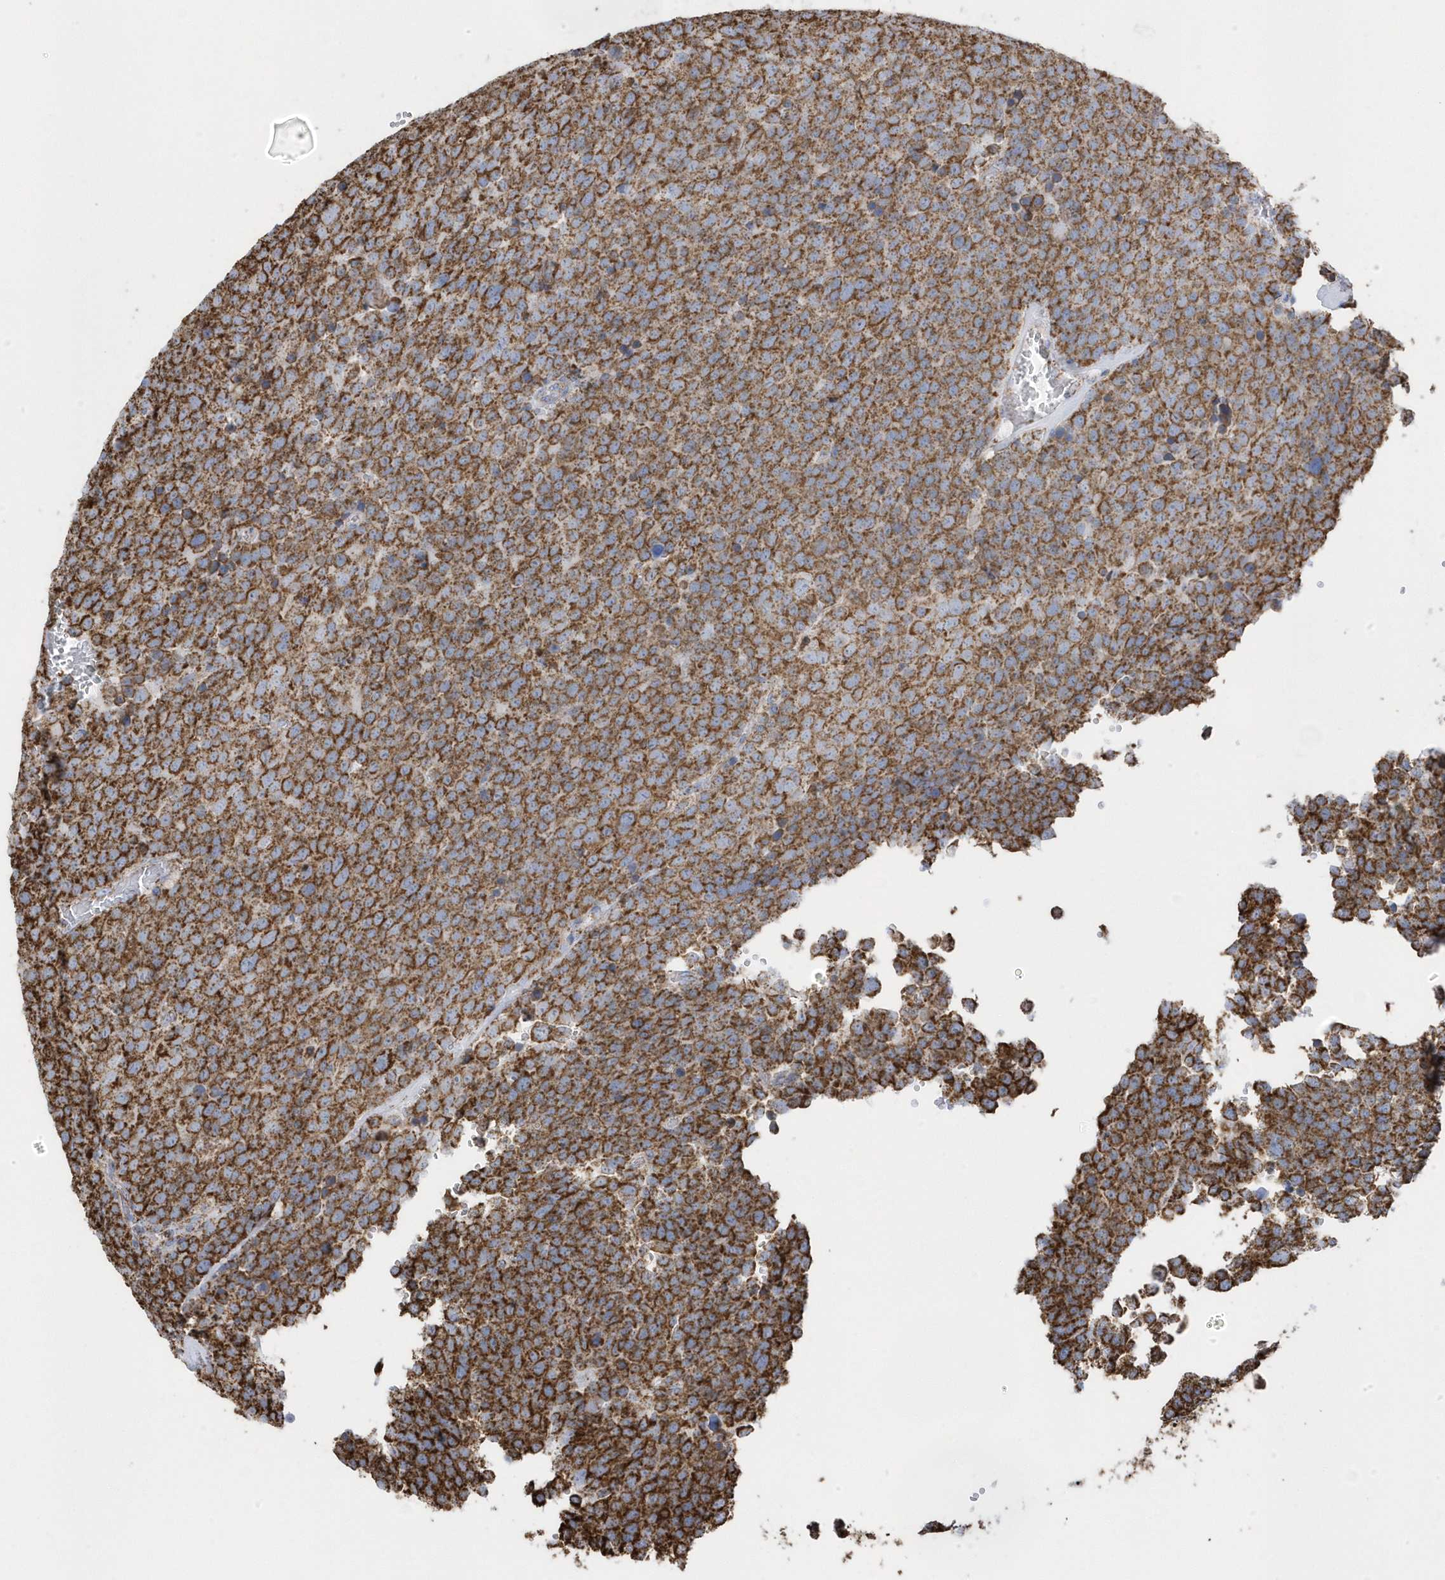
{"staining": {"intensity": "moderate", "quantity": ">75%", "location": "cytoplasmic/membranous"}, "tissue": "testis cancer", "cell_type": "Tumor cells", "image_type": "cancer", "snomed": [{"axis": "morphology", "description": "Seminoma, NOS"}, {"axis": "topography", "description": "Testis"}], "caption": "IHC of human seminoma (testis) shows medium levels of moderate cytoplasmic/membranous positivity in approximately >75% of tumor cells. (DAB (3,3'-diaminobenzidine) IHC with brightfield microscopy, high magnification).", "gene": "GTPBP8", "patient": {"sex": "male", "age": 71}}